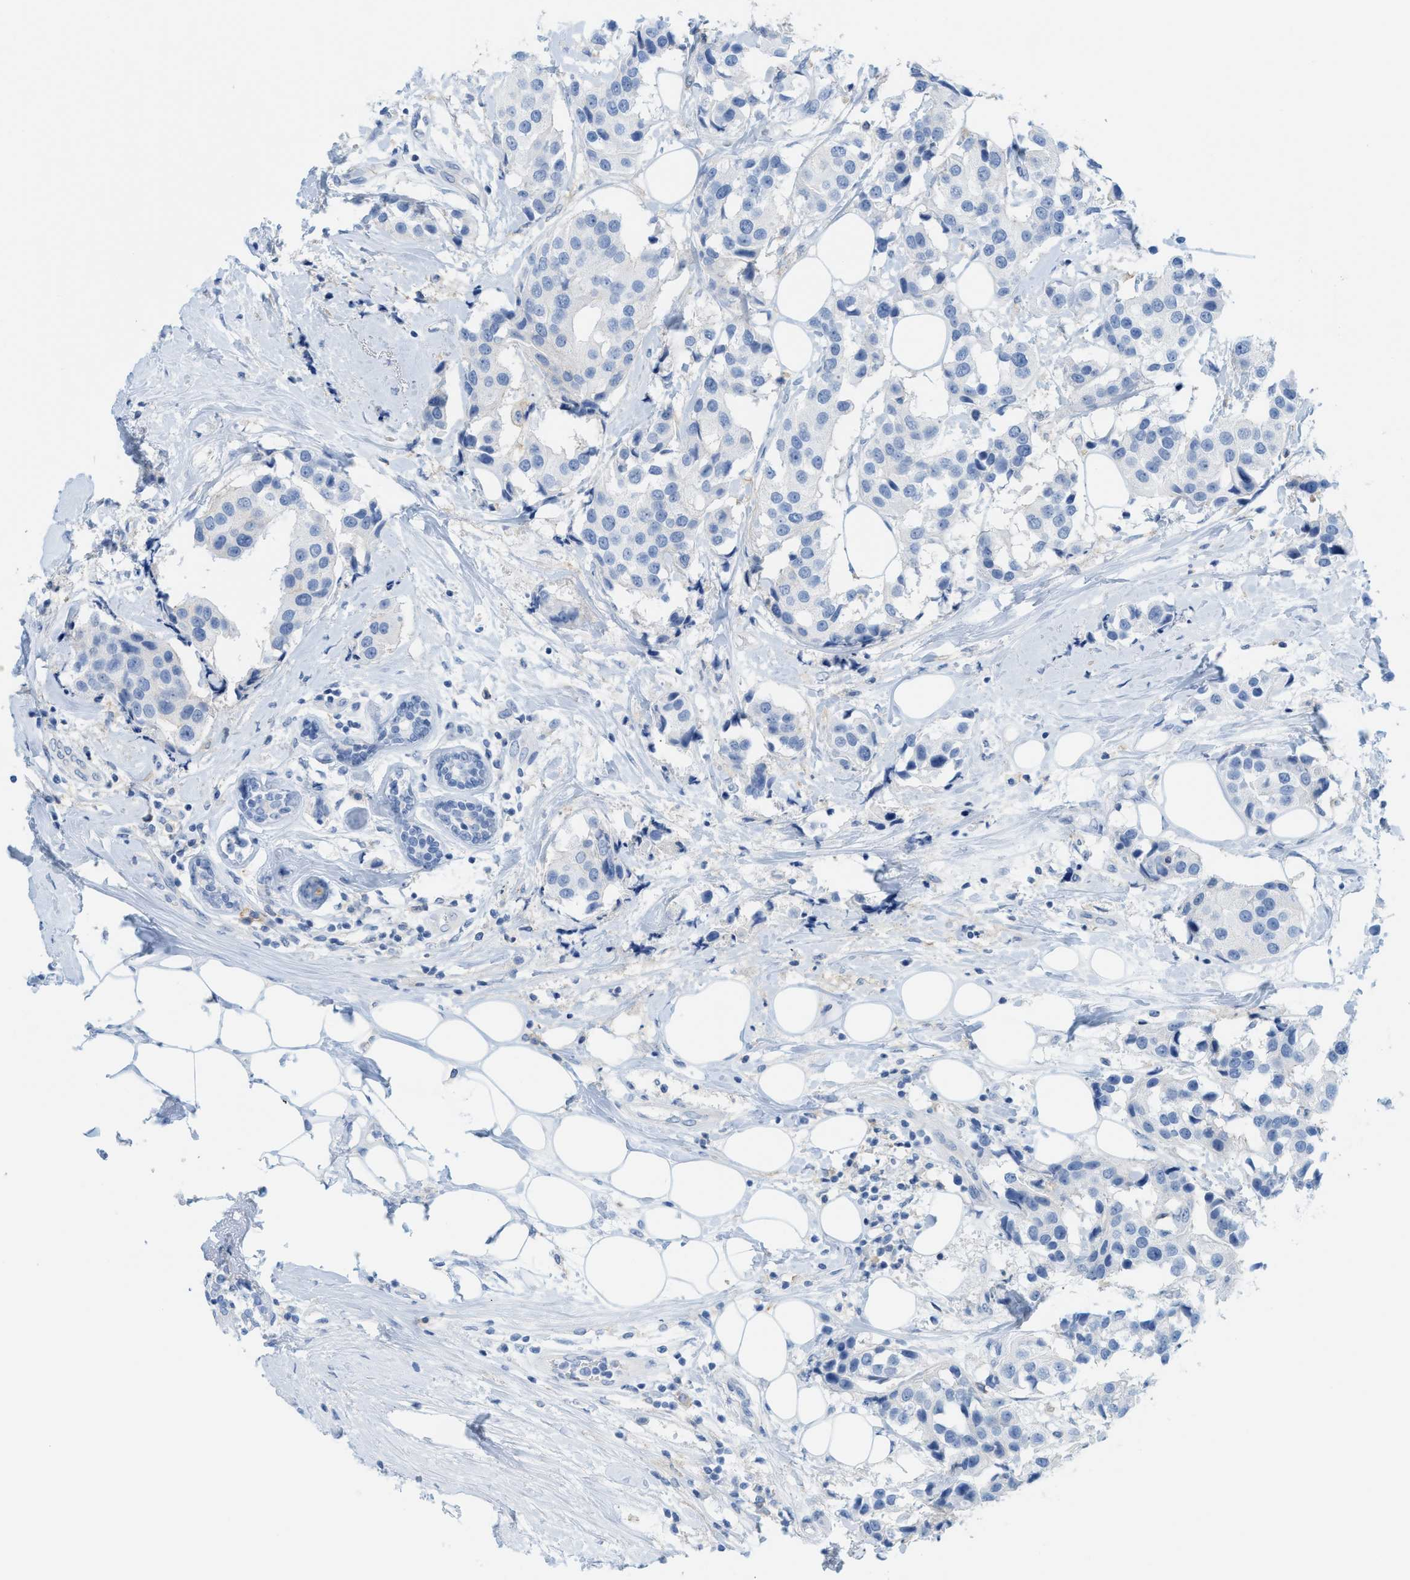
{"staining": {"intensity": "negative", "quantity": "none", "location": "none"}, "tissue": "breast cancer", "cell_type": "Tumor cells", "image_type": "cancer", "snomed": [{"axis": "morphology", "description": "Normal tissue, NOS"}, {"axis": "morphology", "description": "Duct carcinoma"}, {"axis": "topography", "description": "Breast"}], "caption": "Breast cancer stained for a protein using IHC reveals no staining tumor cells.", "gene": "SLC3A2", "patient": {"sex": "female", "age": 39}}